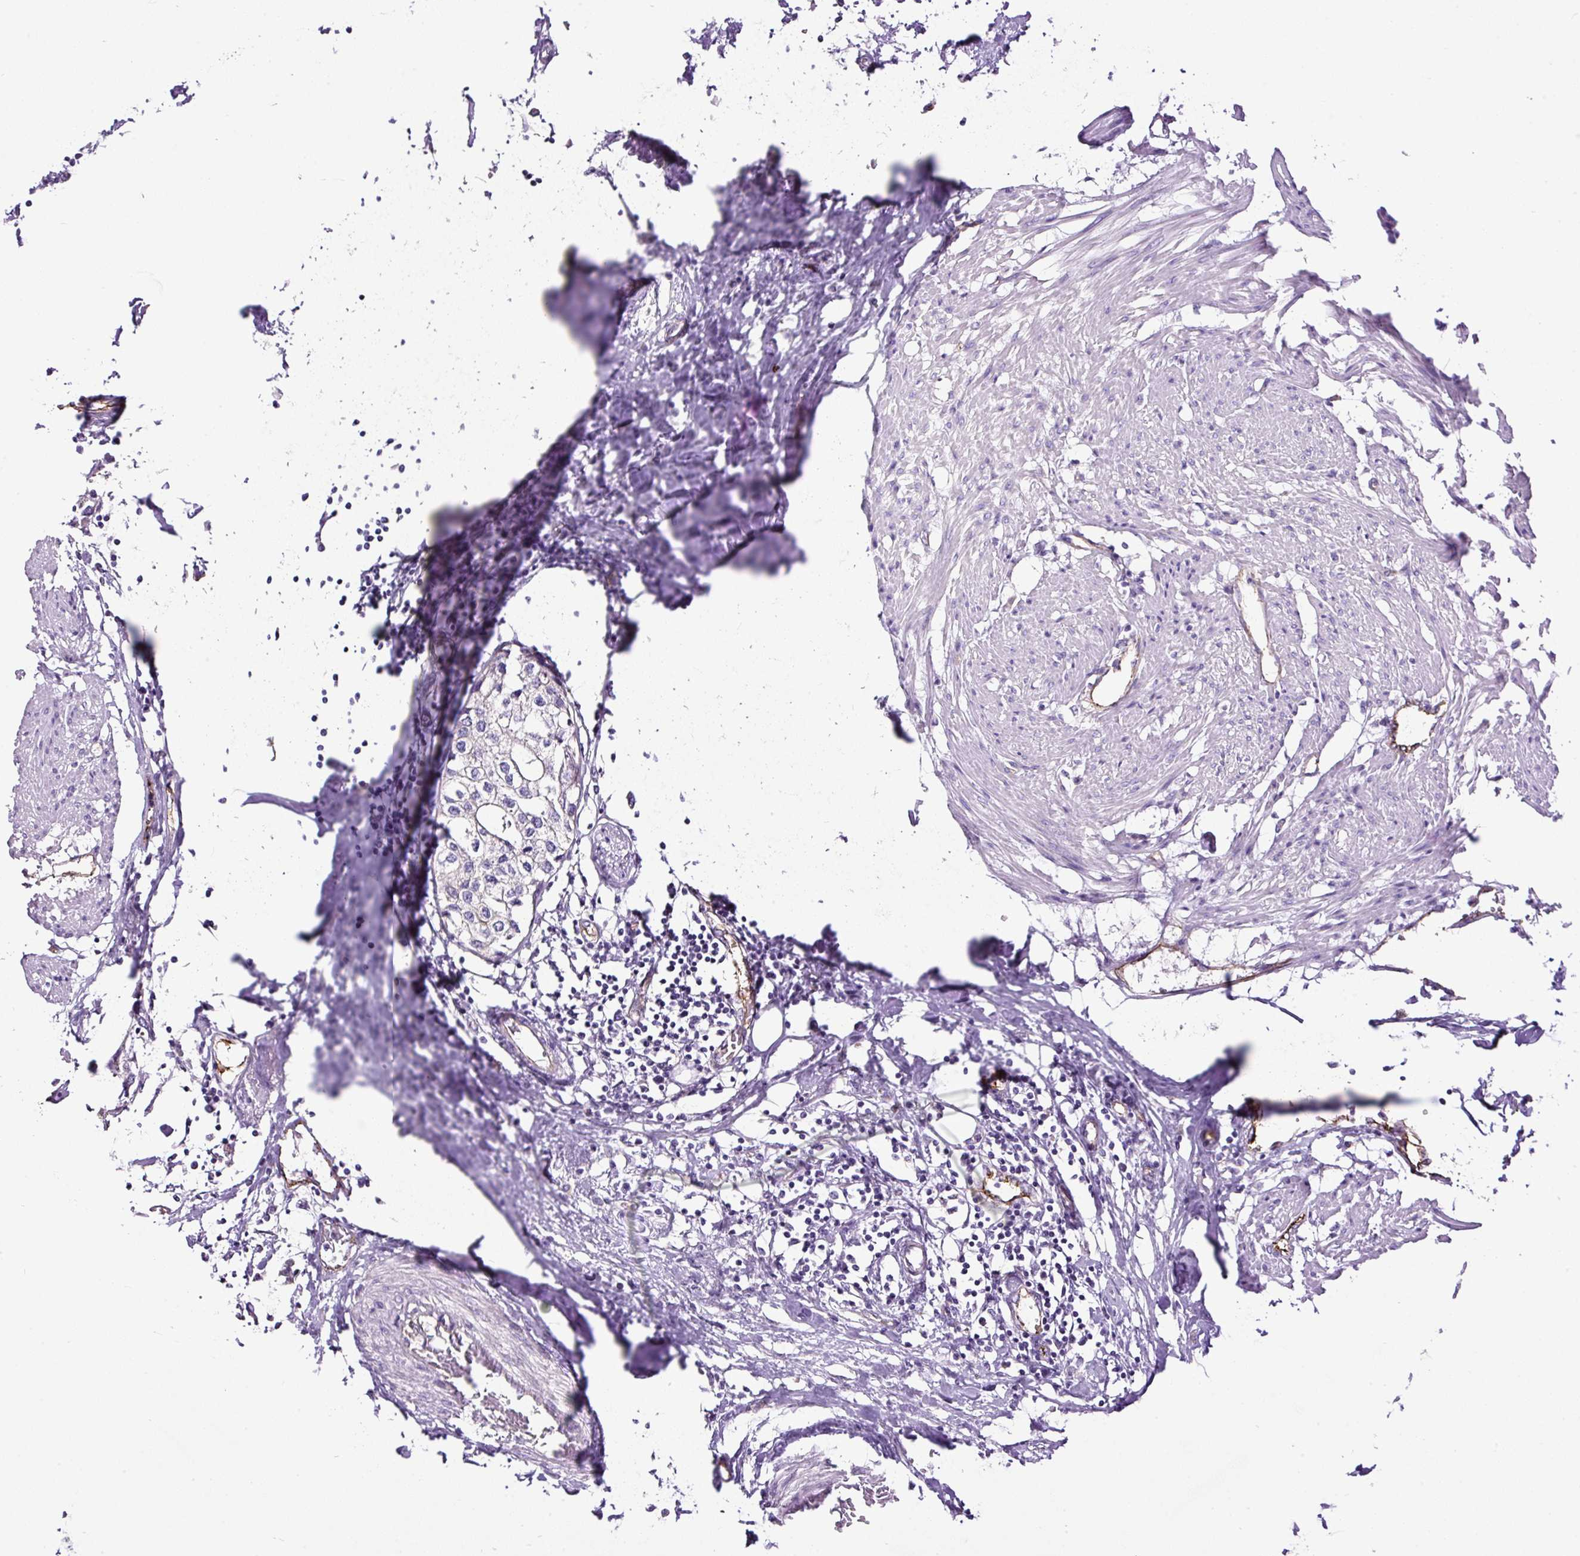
{"staining": {"intensity": "negative", "quantity": "none", "location": "none"}, "tissue": "urothelial cancer", "cell_type": "Tumor cells", "image_type": "cancer", "snomed": [{"axis": "morphology", "description": "Urothelial carcinoma, High grade"}, {"axis": "topography", "description": "Urinary bladder"}], "caption": "High-grade urothelial carcinoma was stained to show a protein in brown. There is no significant positivity in tumor cells.", "gene": "MAGEB16", "patient": {"sex": "male", "age": 64}}